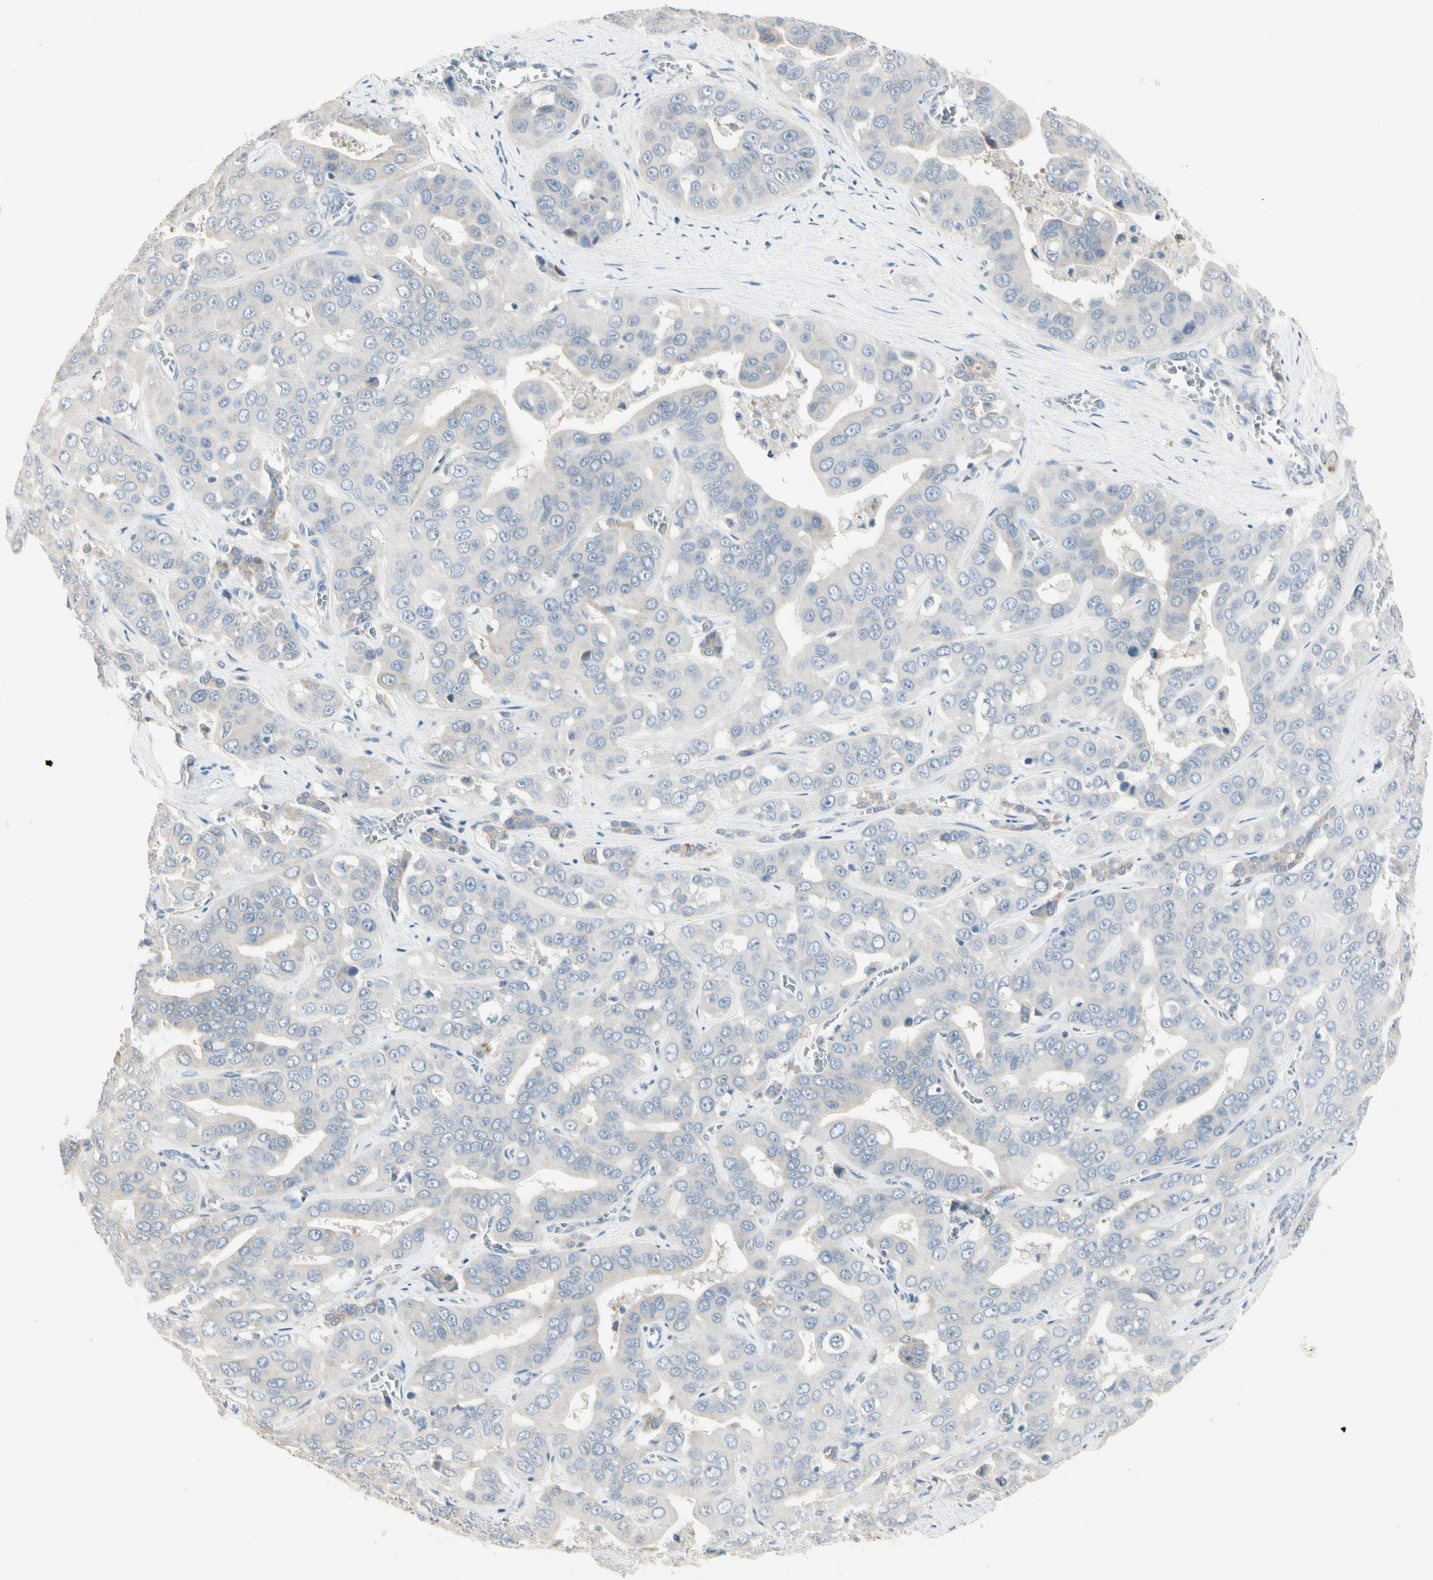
{"staining": {"intensity": "negative", "quantity": "none", "location": "none"}, "tissue": "liver cancer", "cell_type": "Tumor cells", "image_type": "cancer", "snomed": [{"axis": "morphology", "description": "Cholangiocarcinoma"}, {"axis": "topography", "description": "Liver"}], "caption": "This is a photomicrograph of IHC staining of cholangiocarcinoma (liver), which shows no expression in tumor cells.", "gene": "SPINK4", "patient": {"sex": "female", "age": 52}}